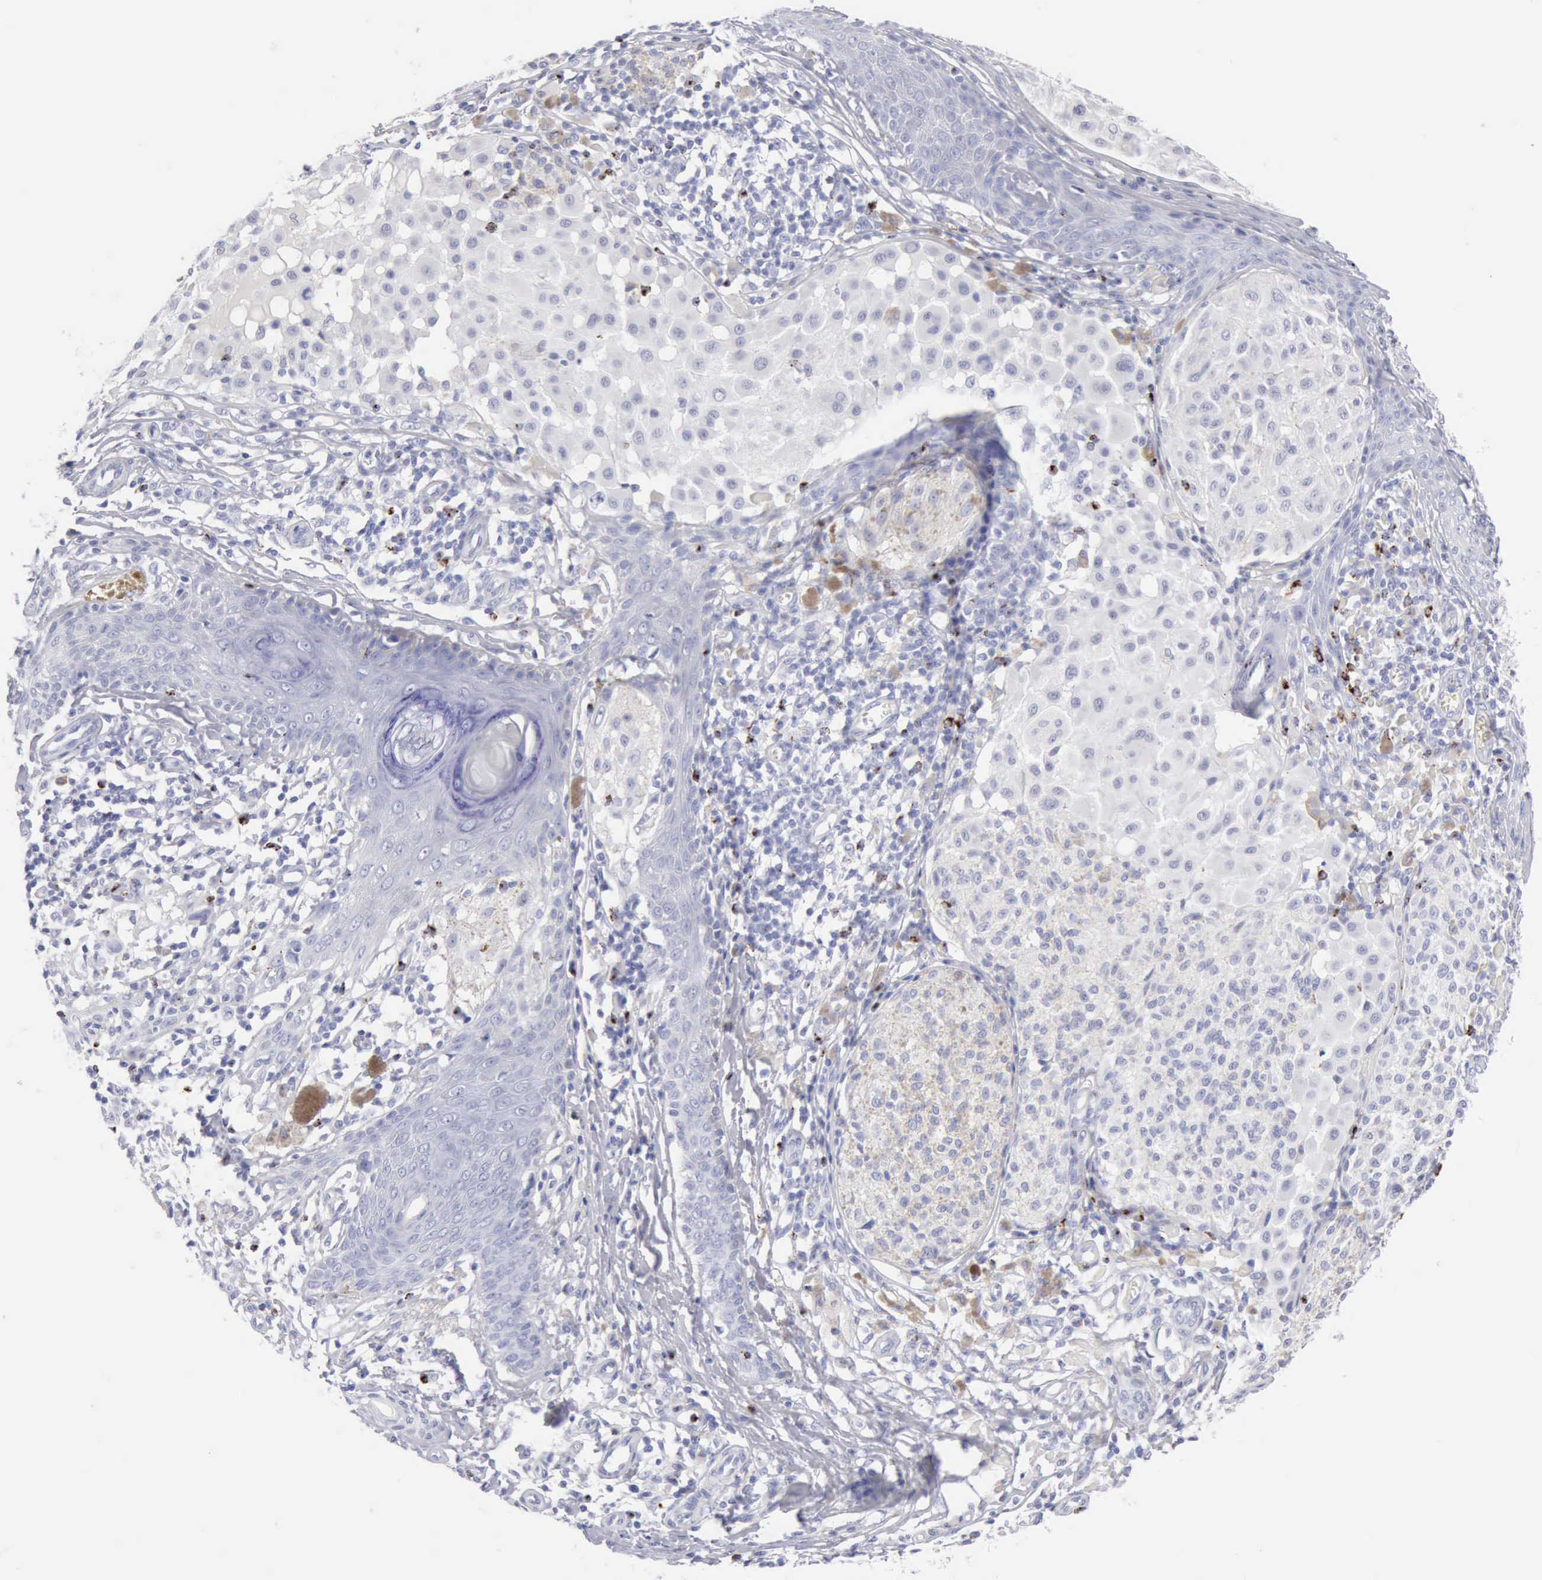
{"staining": {"intensity": "negative", "quantity": "none", "location": "none"}, "tissue": "melanoma", "cell_type": "Tumor cells", "image_type": "cancer", "snomed": [{"axis": "morphology", "description": "Malignant melanoma, NOS"}, {"axis": "topography", "description": "Skin"}], "caption": "This image is of melanoma stained with IHC to label a protein in brown with the nuclei are counter-stained blue. There is no positivity in tumor cells.", "gene": "GZMB", "patient": {"sex": "male", "age": 36}}